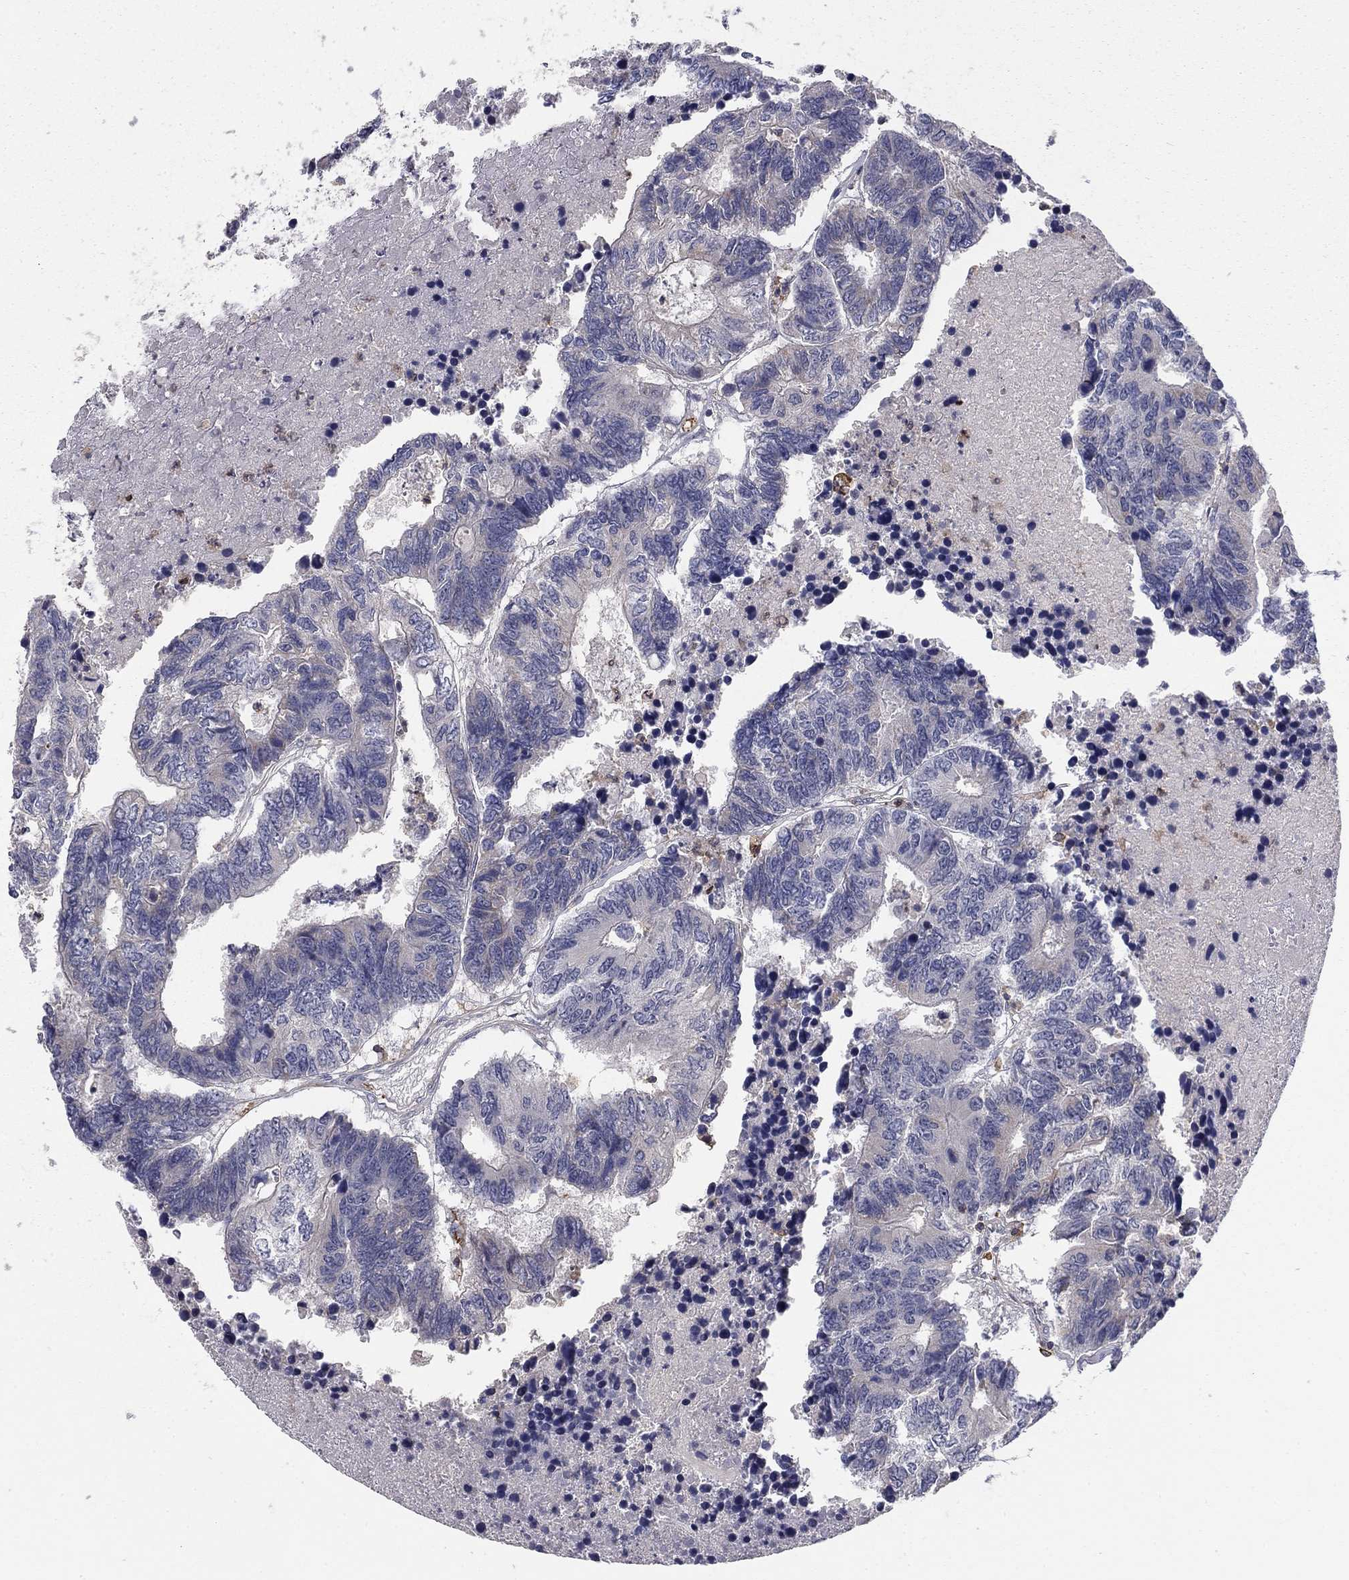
{"staining": {"intensity": "negative", "quantity": "none", "location": "none"}, "tissue": "colorectal cancer", "cell_type": "Tumor cells", "image_type": "cancer", "snomed": [{"axis": "morphology", "description": "Adenocarcinoma, NOS"}, {"axis": "topography", "description": "Colon"}], "caption": "High power microscopy micrograph of an IHC histopathology image of adenocarcinoma (colorectal), revealing no significant staining in tumor cells. Nuclei are stained in blue.", "gene": "PLCB2", "patient": {"sex": "female", "age": 48}}